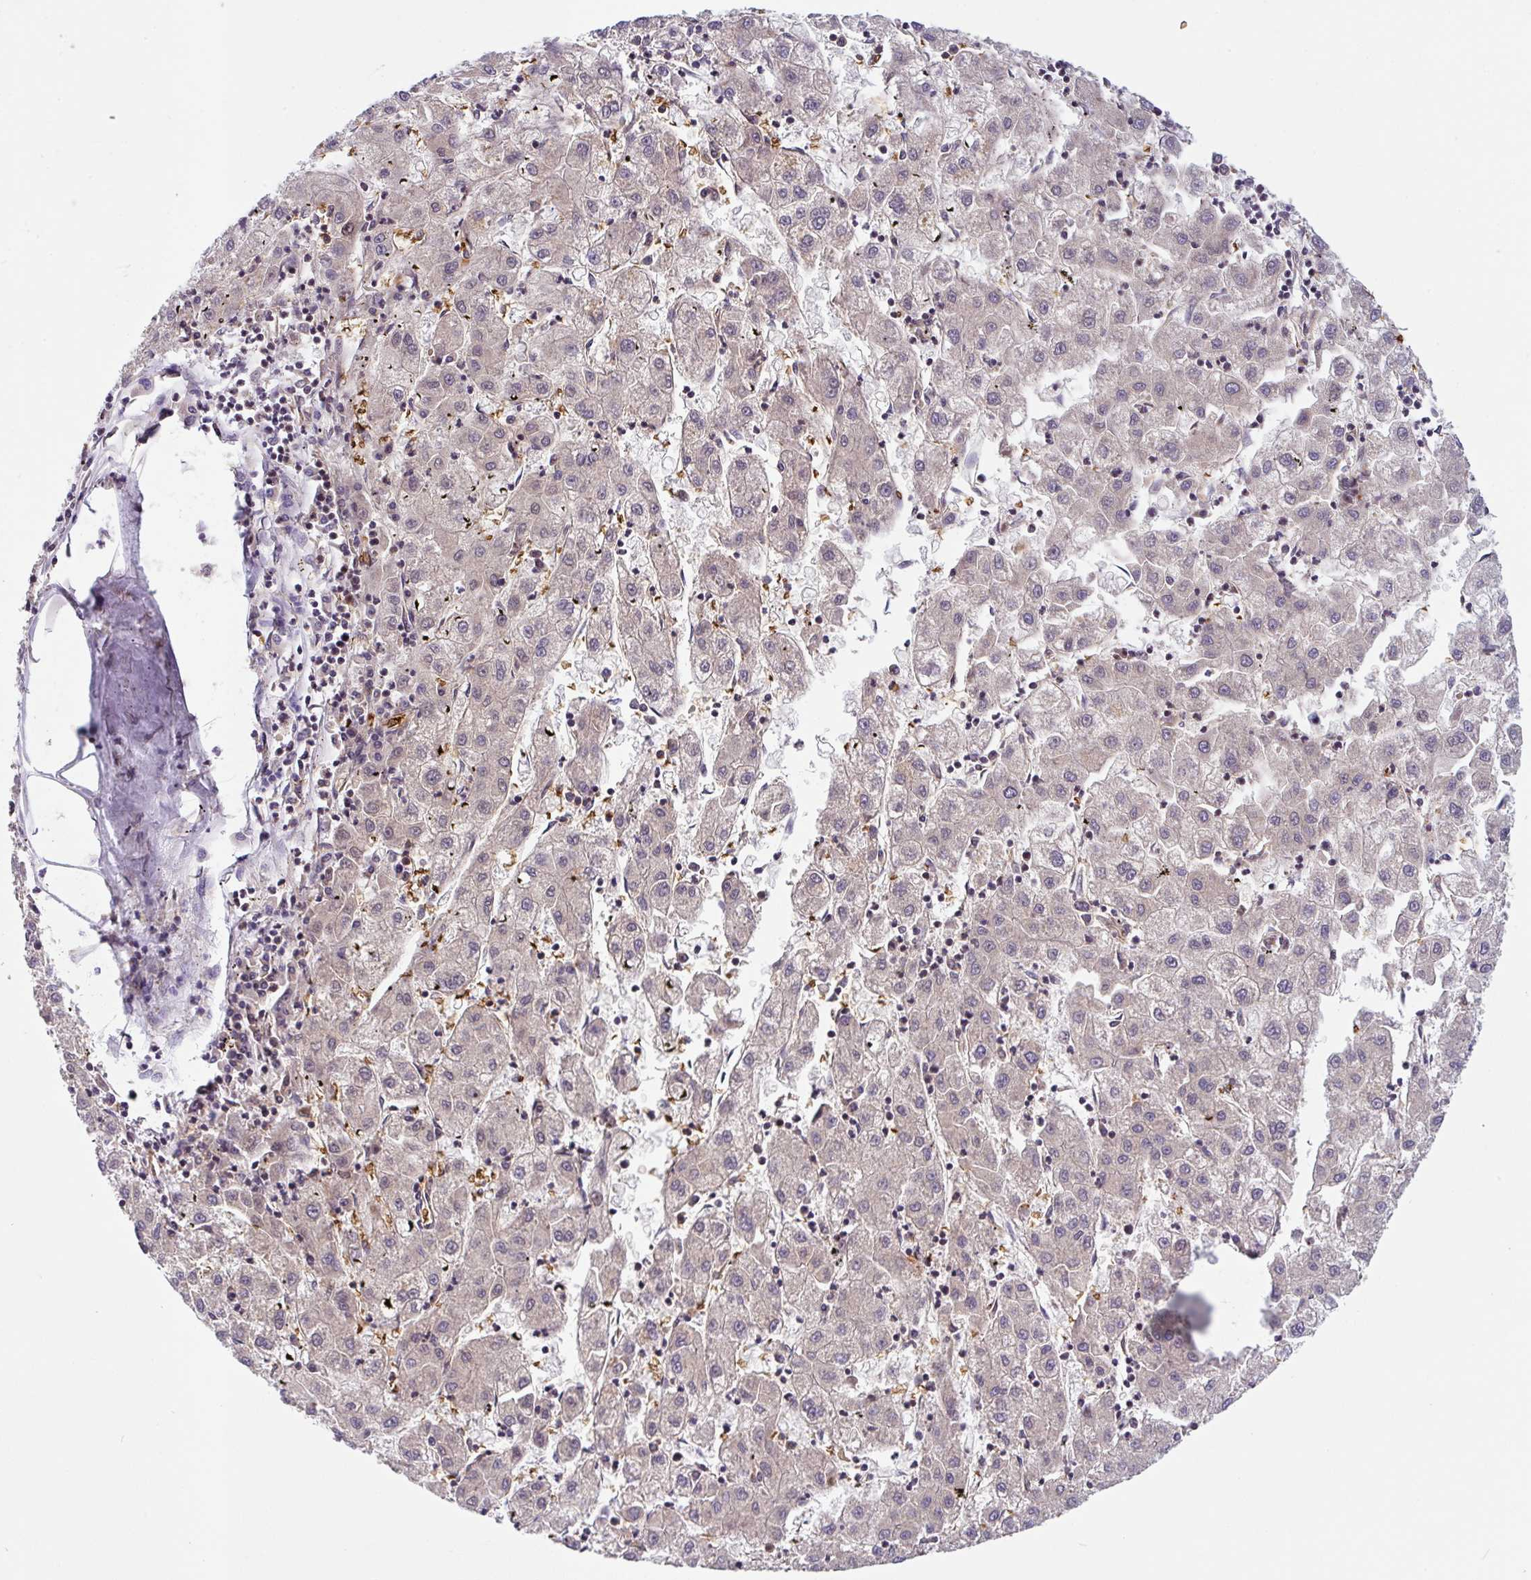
{"staining": {"intensity": "weak", "quantity": "<25%", "location": "cytoplasmic/membranous"}, "tissue": "liver cancer", "cell_type": "Tumor cells", "image_type": "cancer", "snomed": [{"axis": "morphology", "description": "Carcinoma, Hepatocellular, NOS"}, {"axis": "topography", "description": "Liver"}], "caption": "This is an immunohistochemistry photomicrograph of liver hepatocellular carcinoma. There is no expression in tumor cells.", "gene": "APOBEC3D", "patient": {"sex": "male", "age": 72}}